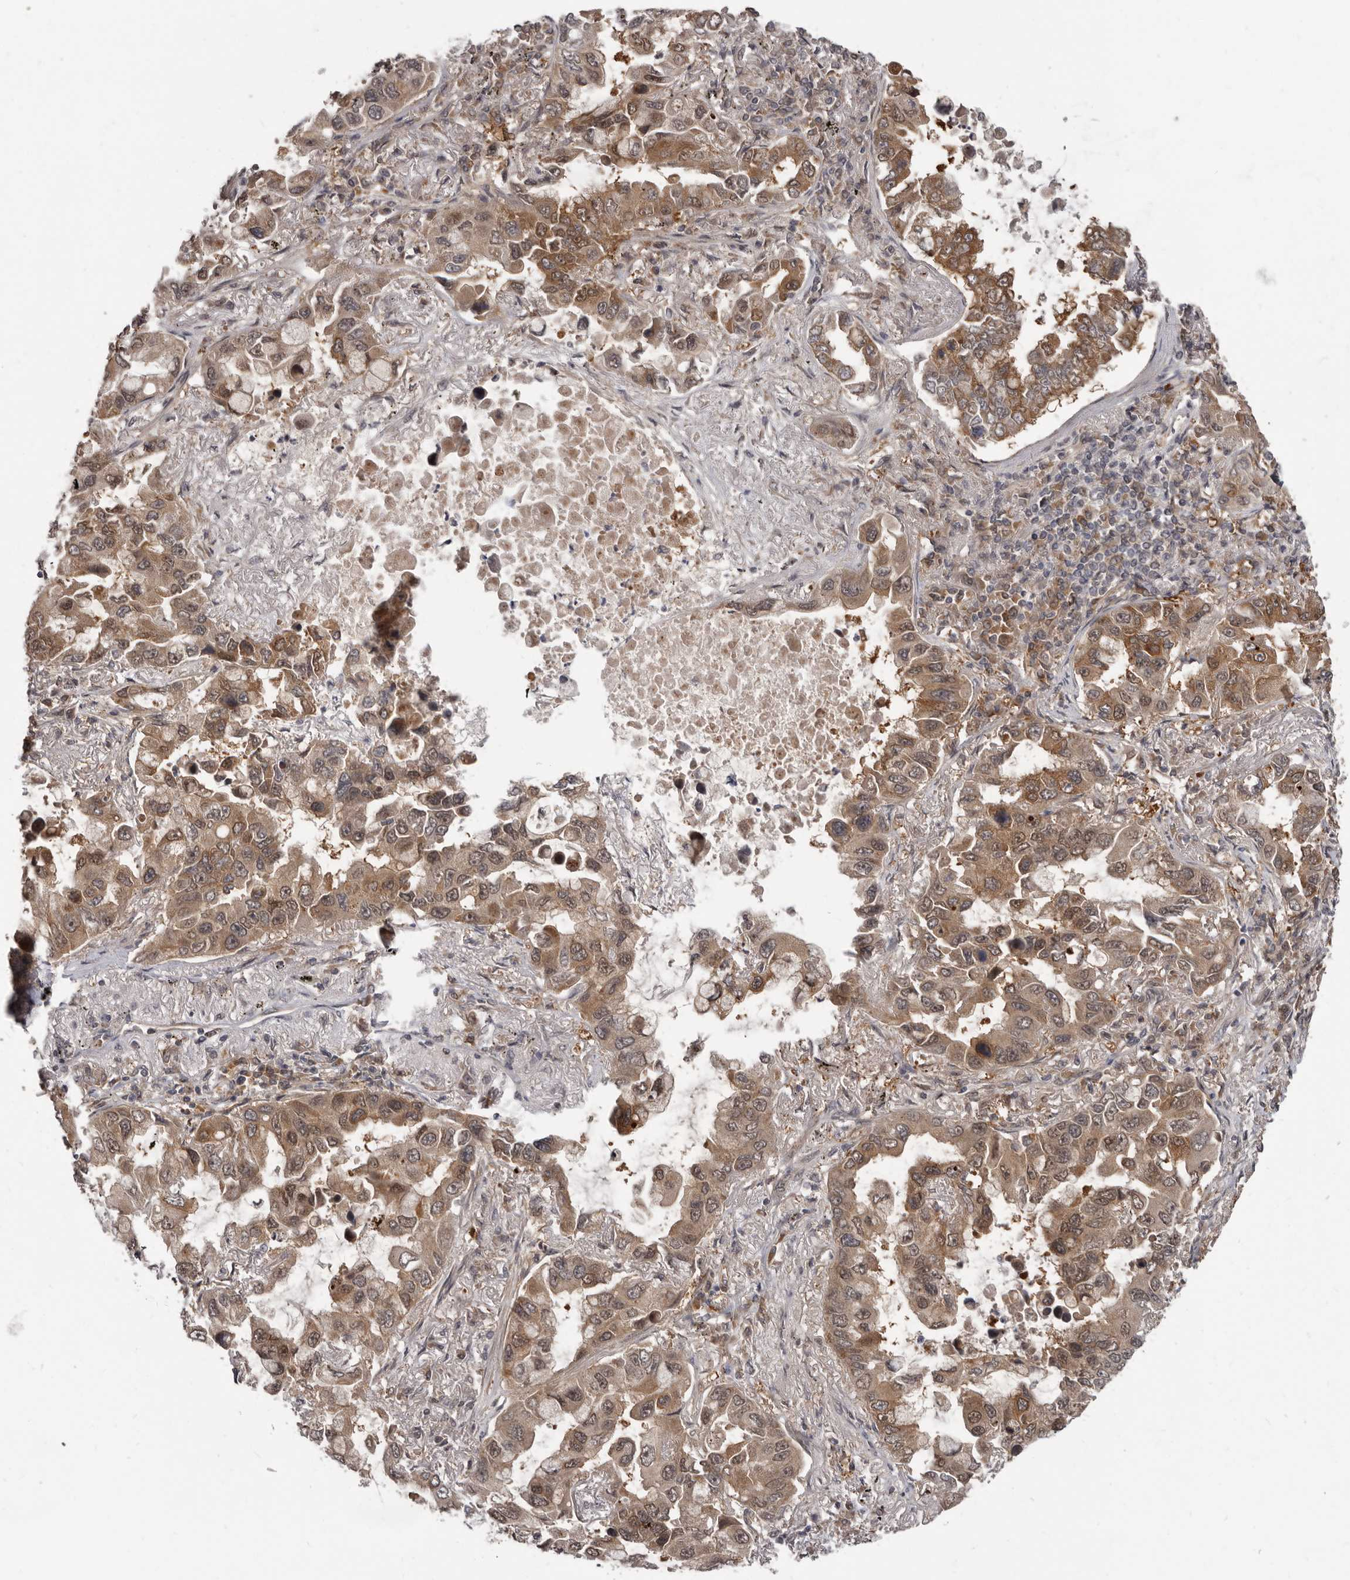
{"staining": {"intensity": "moderate", "quantity": ">75%", "location": "cytoplasmic/membranous,nuclear"}, "tissue": "lung cancer", "cell_type": "Tumor cells", "image_type": "cancer", "snomed": [{"axis": "morphology", "description": "Adenocarcinoma, NOS"}, {"axis": "topography", "description": "Lung"}], "caption": "Immunohistochemical staining of human lung cancer reveals medium levels of moderate cytoplasmic/membranous and nuclear positivity in about >75% of tumor cells.", "gene": "BAD", "patient": {"sex": "male", "age": 64}}